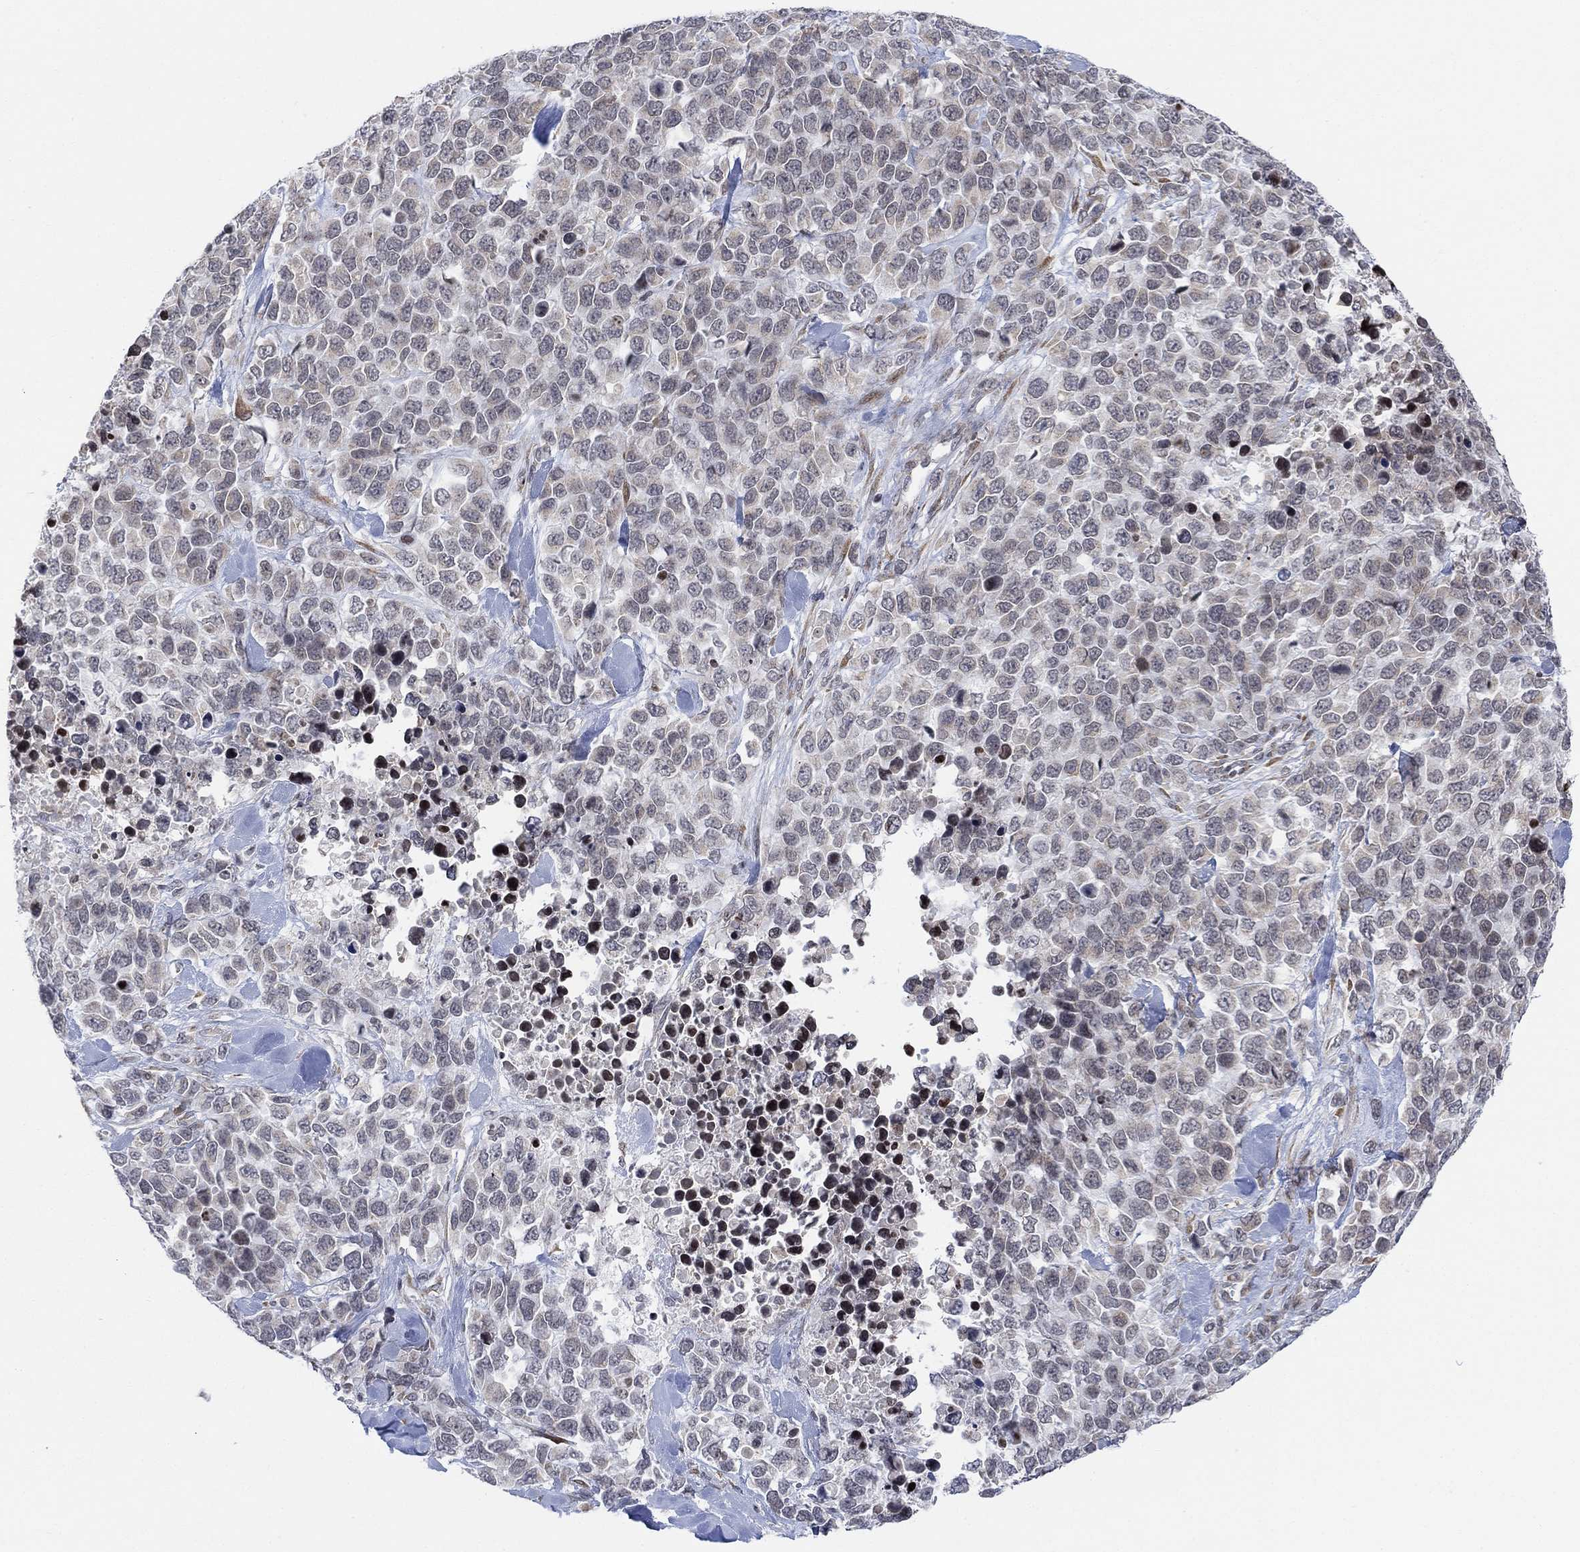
{"staining": {"intensity": "negative", "quantity": "none", "location": "none"}, "tissue": "melanoma", "cell_type": "Tumor cells", "image_type": "cancer", "snomed": [{"axis": "morphology", "description": "Malignant melanoma, Metastatic site"}, {"axis": "topography", "description": "Skin"}], "caption": "This histopathology image is of malignant melanoma (metastatic site) stained with immunohistochemistry to label a protein in brown with the nuclei are counter-stained blue. There is no staining in tumor cells.", "gene": "ABHD14A", "patient": {"sex": "male", "age": 84}}